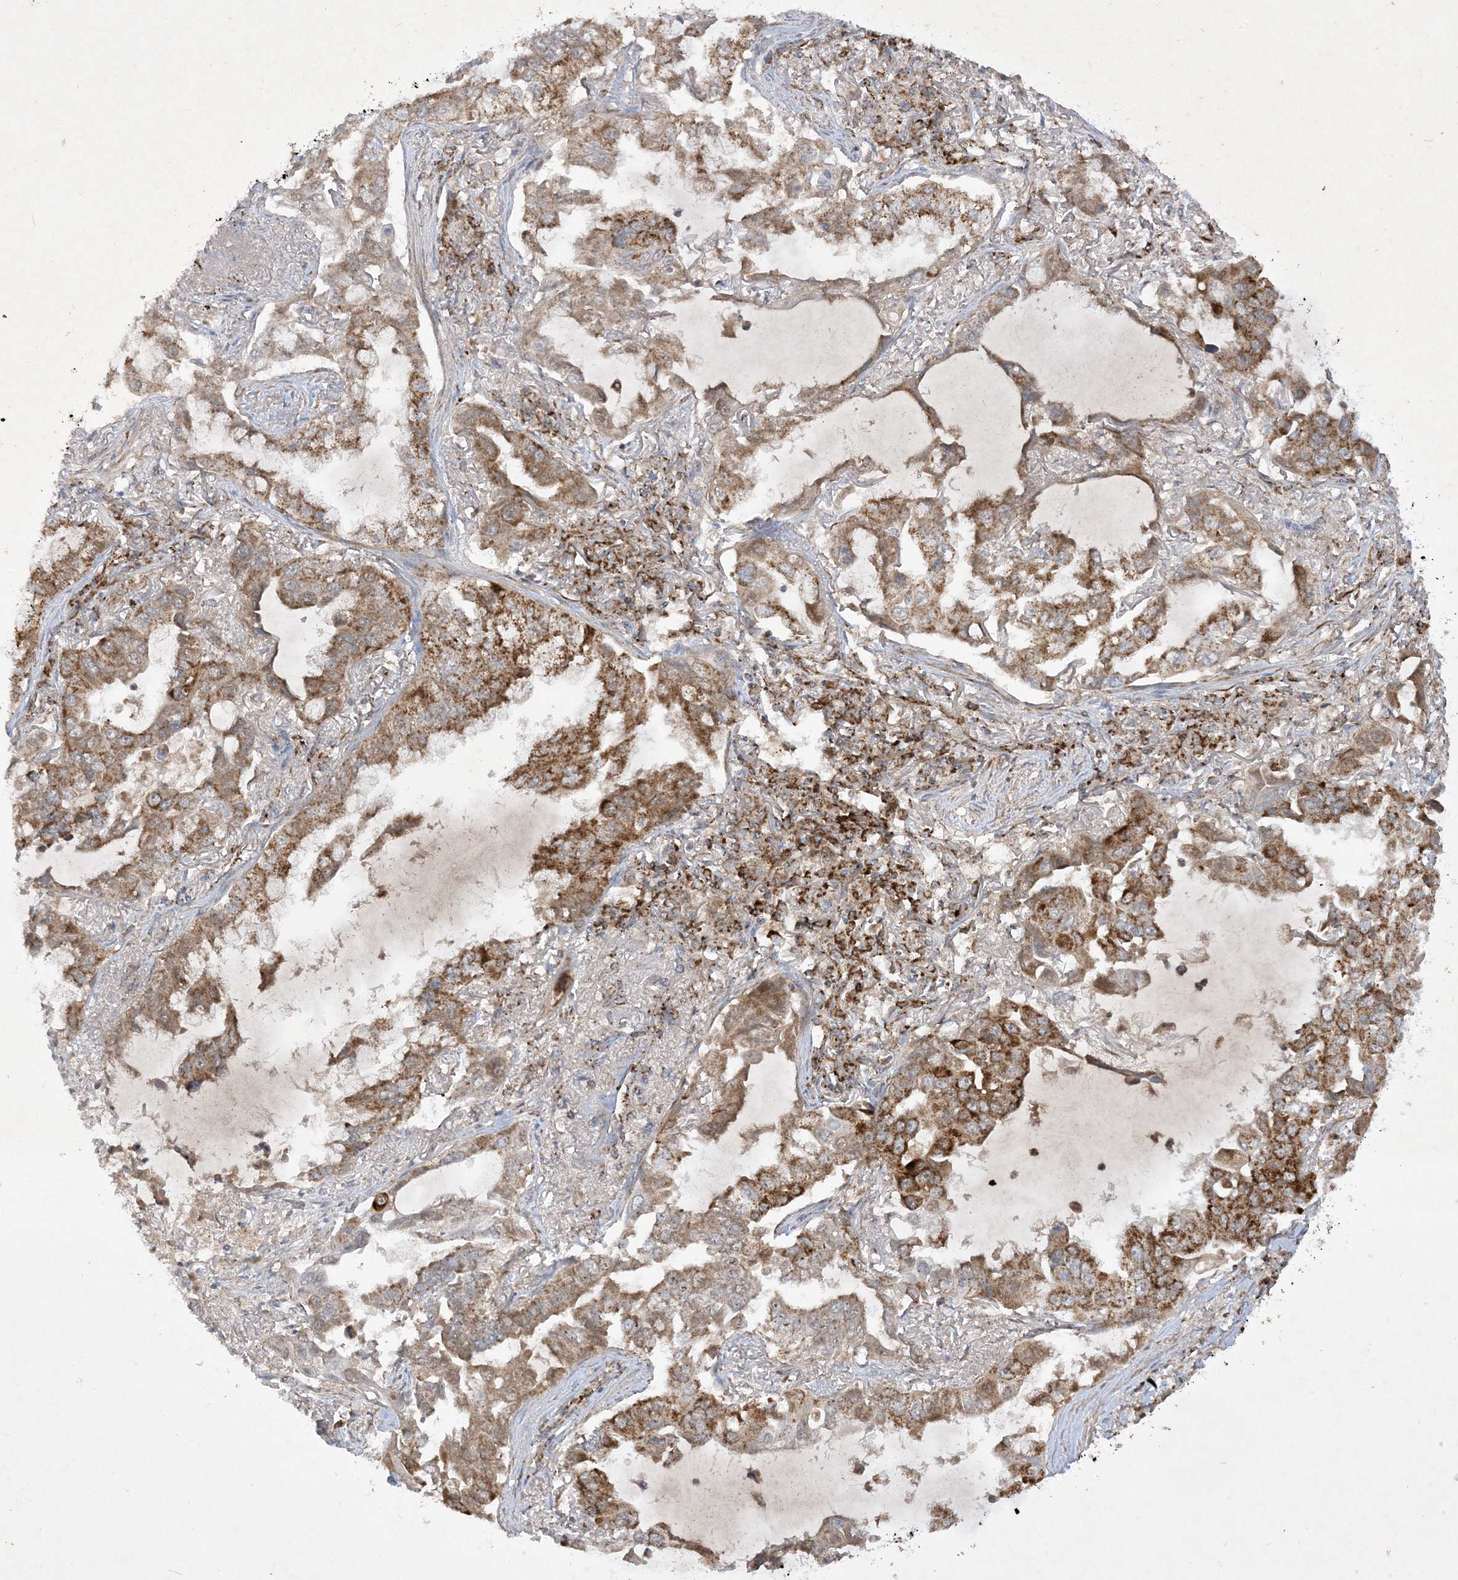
{"staining": {"intensity": "moderate", "quantity": ">75%", "location": "cytoplasmic/membranous"}, "tissue": "lung cancer", "cell_type": "Tumor cells", "image_type": "cancer", "snomed": [{"axis": "morphology", "description": "Adenocarcinoma, NOS"}, {"axis": "topography", "description": "Lung"}], "caption": "Moderate cytoplasmic/membranous staining for a protein is present in about >75% of tumor cells of adenocarcinoma (lung) using IHC.", "gene": "NDUFAF3", "patient": {"sex": "male", "age": 64}}